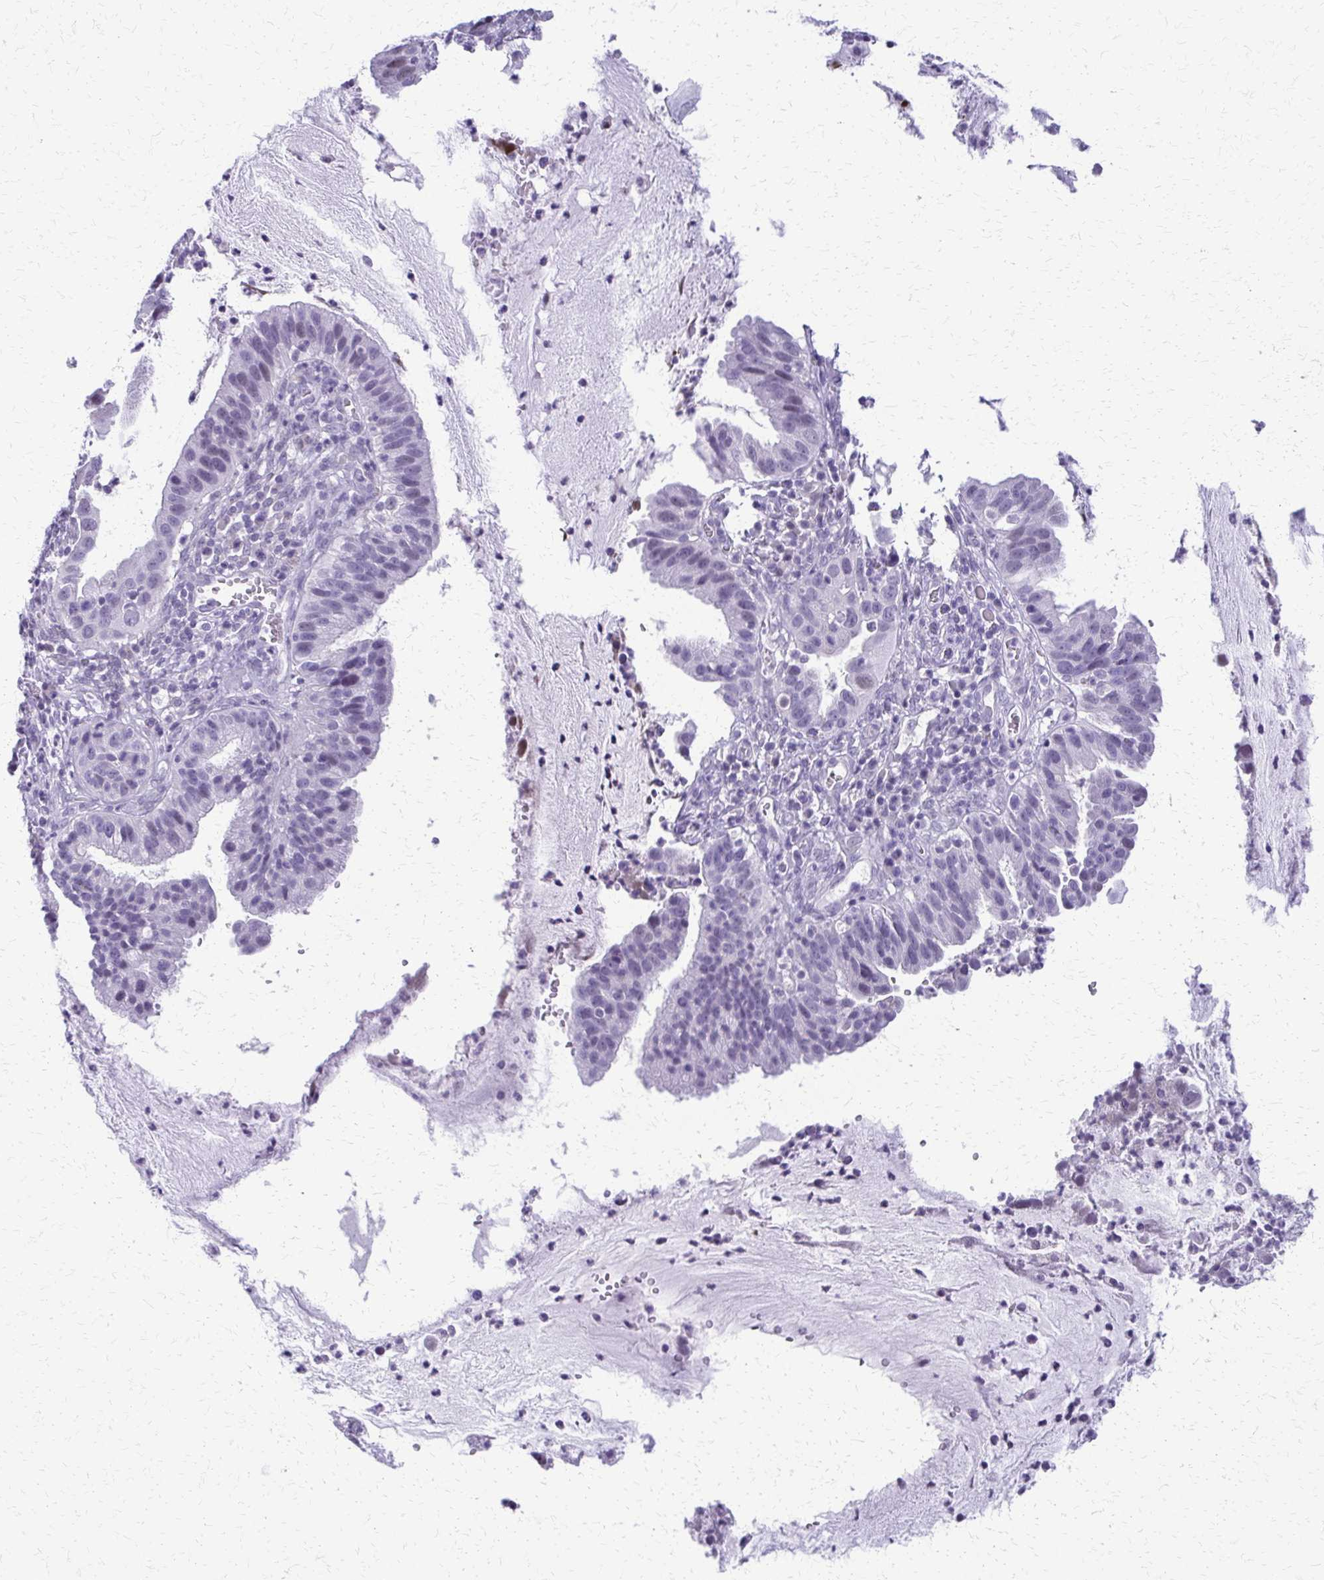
{"staining": {"intensity": "negative", "quantity": "none", "location": "none"}, "tissue": "cervical cancer", "cell_type": "Tumor cells", "image_type": "cancer", "snomed": [{"axis": "morphology", "description": "Adenocarcinoma, NOS"}, {"axis": "topography", "description": "Cervix"}], "caption": "Cervical adenocarcinoma was stained to show a protein in brown. There is no significant expression in tumor cells. (Stains: DAB (3,3'-diaminobenzidine) immunohistochemistry (IHC) with hematoxylin counter stain, Microscopy: brightfield microscopy at high magnification).", "gene": "FAM162B", "patient": {"sex": "female", "age": 34}}